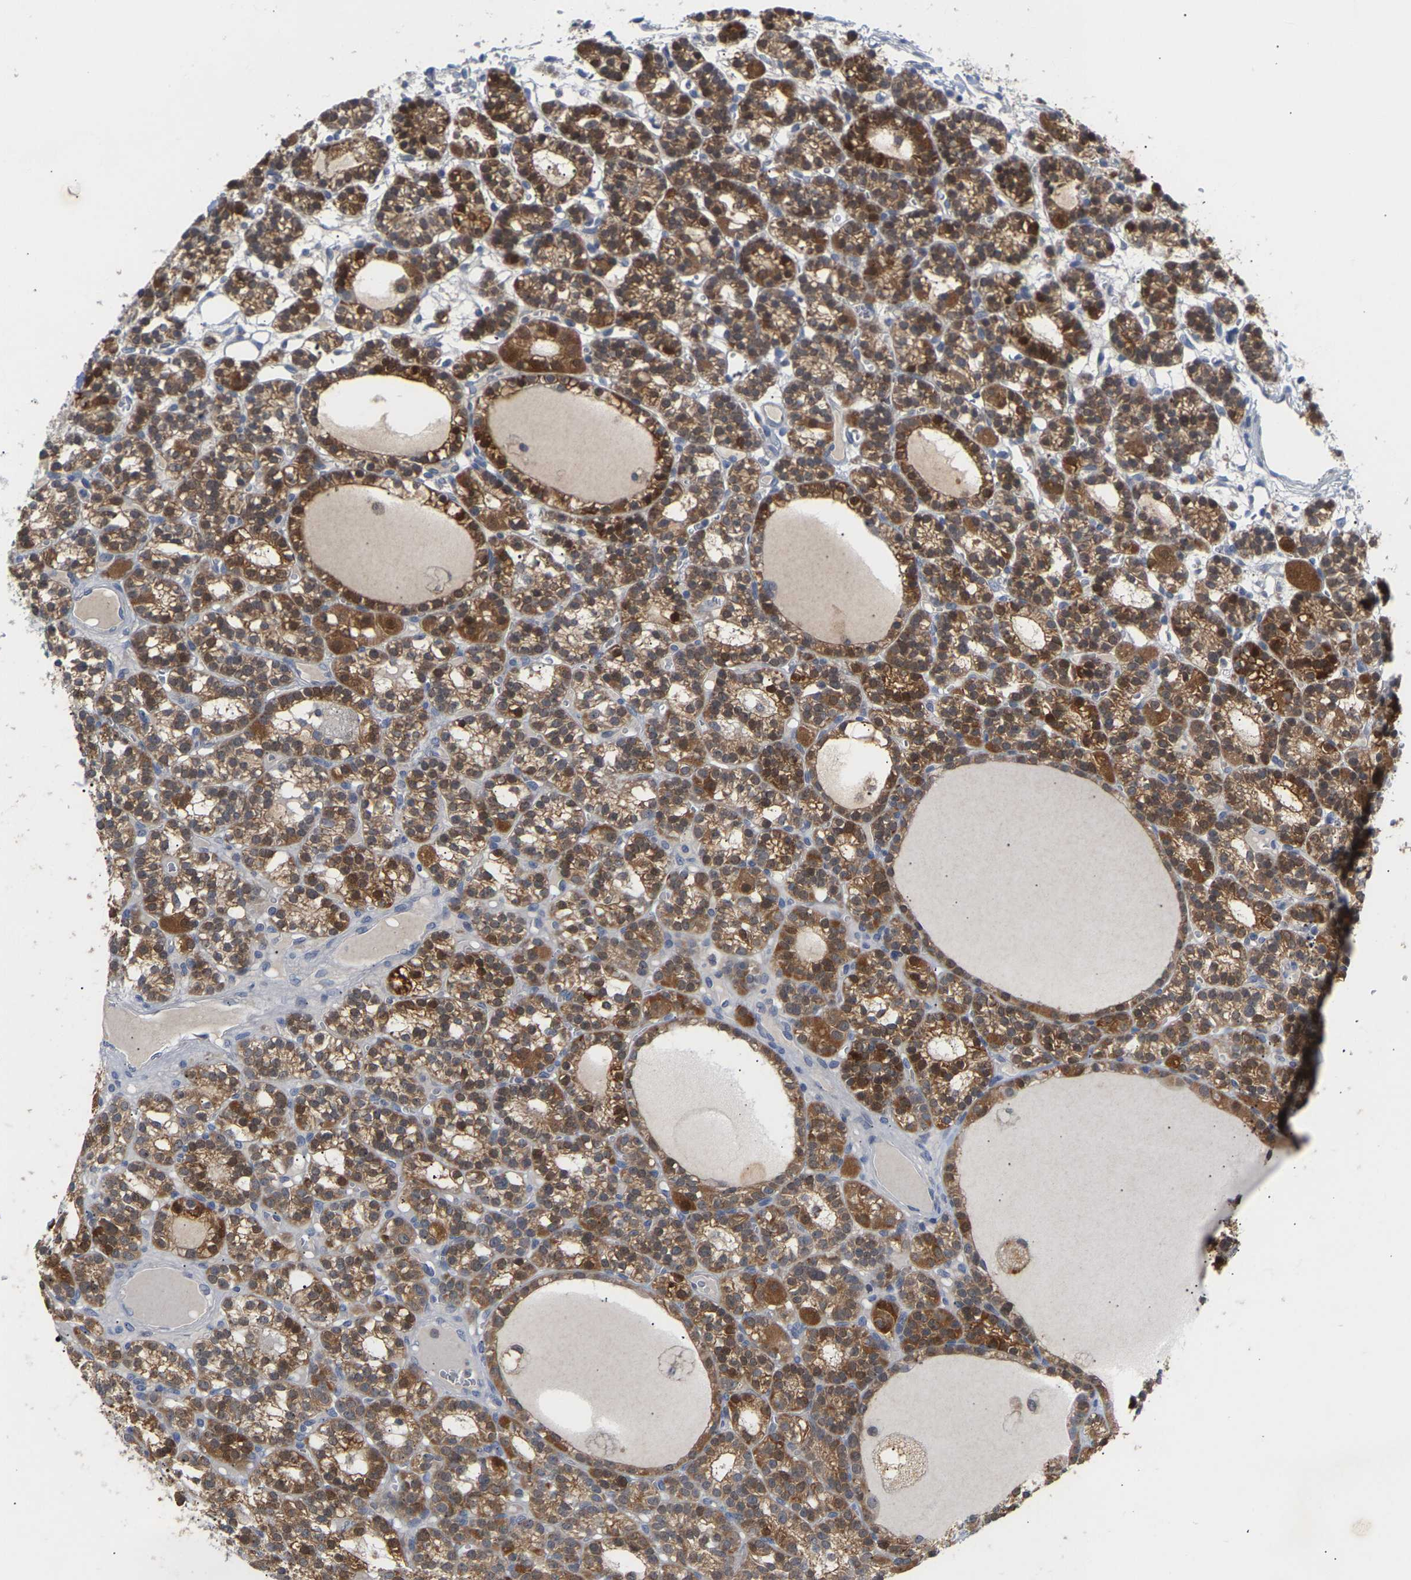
{"staining": {"intensity": "strong", "quantity": ">75%", "location": "cytoplasmic/membranous,nuclear"}, "tissue": "parathyroid gland", "cell_type": "Glandular cells", "image_type": "normal", "snomed": [{"axis": "morphology", "description": "Normal tissue, NOS"}, {"axis": "morphology", "description": "Adenoma, NOS"}, {"axis": "topography", "description": "Parathyroid gland"}], "caption": "Protein expression analysis of benign human parathyroid gland reveals strong cytoplasmic/membranous,nuclear expression in approximately >75% of glandular cells. (Stains: DAB in brown, nuclei in blue, Microscopy: brightfield microscopy at high magnification).", "gene": "TPMT", "patient": {"sex": "female", "age": 58}}